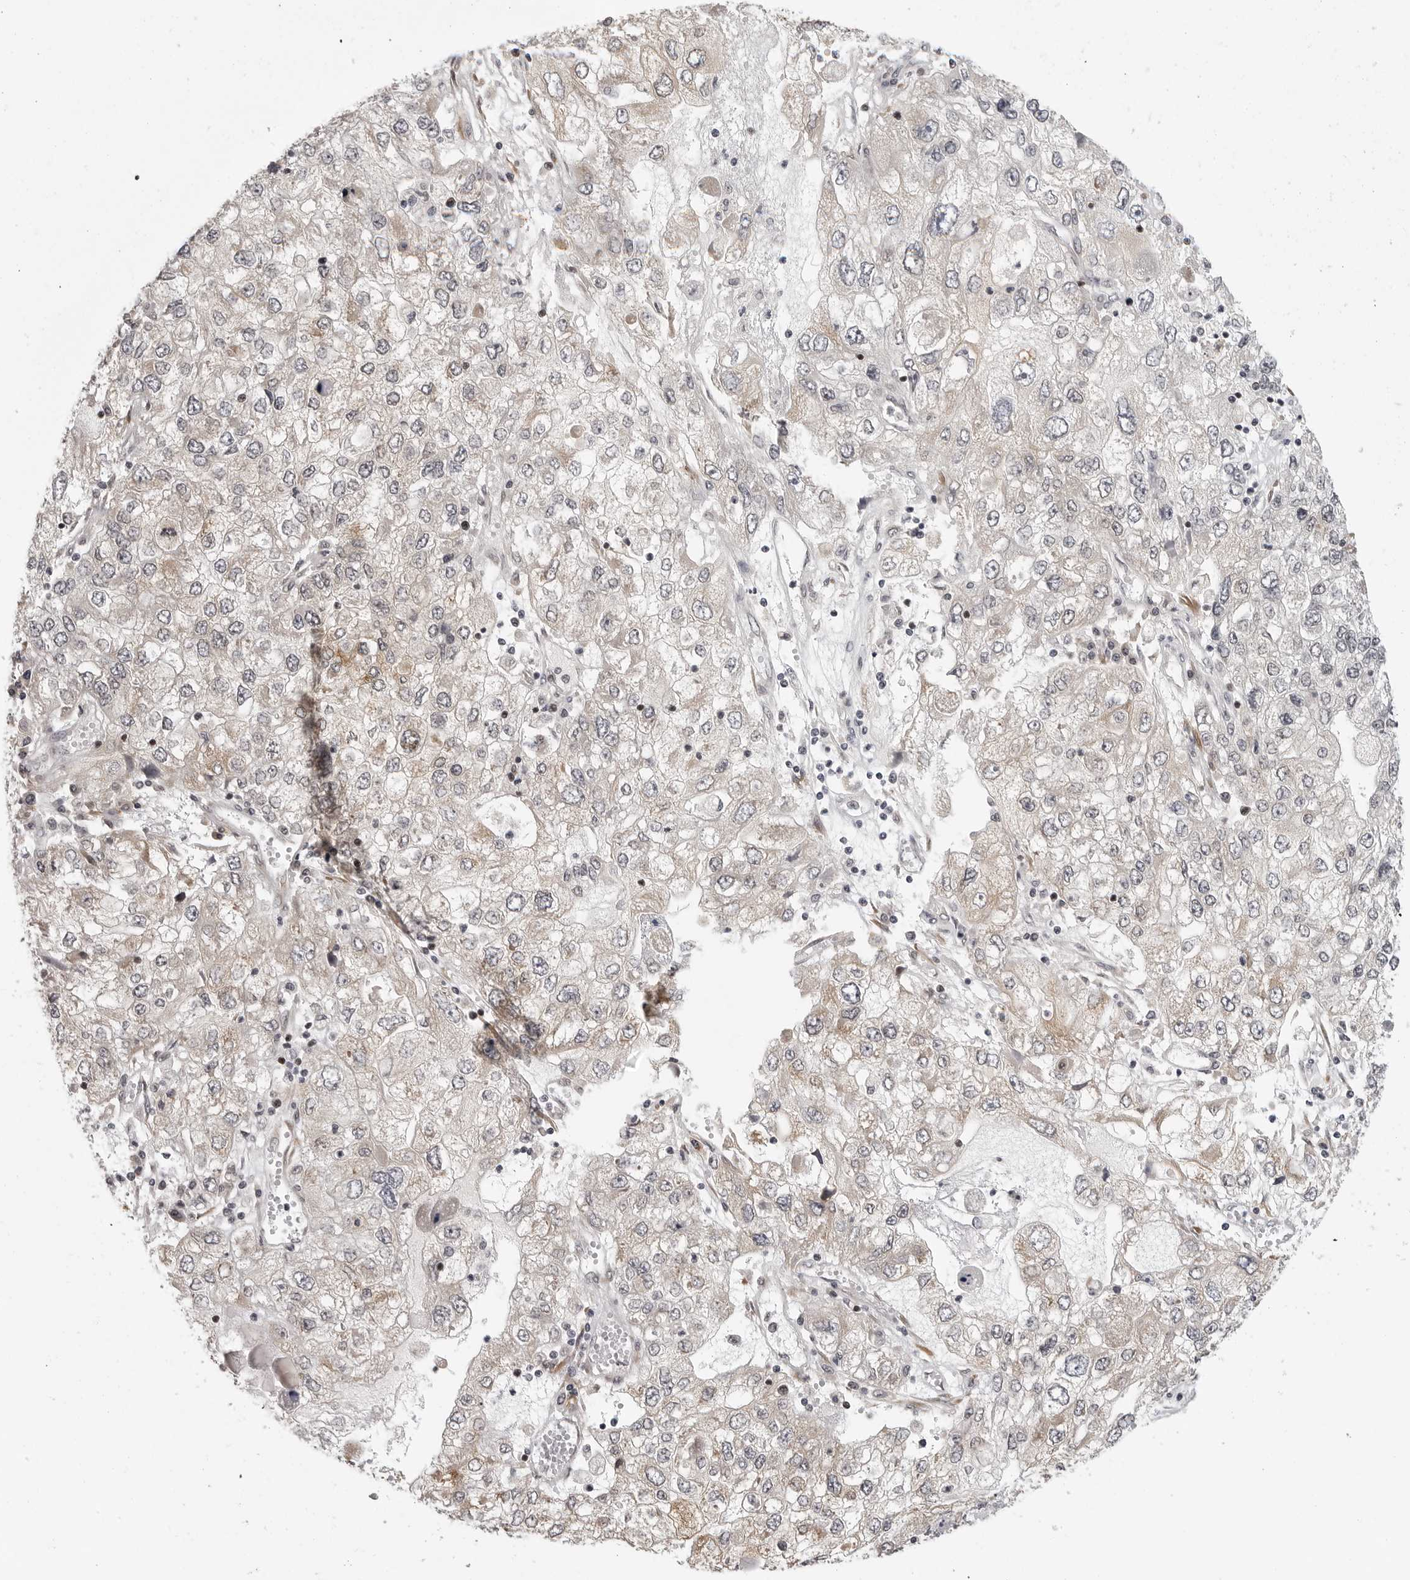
{"staining": {"intensity": "negative", "quantity": "none", "location": "none"}, "tissue": "endometrial cancer", "cell_type": "Tumor cells", "image_type": "cancer", "snomed": [{"axis": "morphology", "description": "Adenocarcinoma, NOS"}, {"axis": "topography", "description": "Endometrium"}], "caption": "A high-resolution histopathology image shows immunohistochemistry (IHC) staining of endometrial cancer (adenocarcinoma), which reveals no significant expression in tumor cells.", "gene": "PRDM10", "patient": {"sex": "female", "age": 49}}